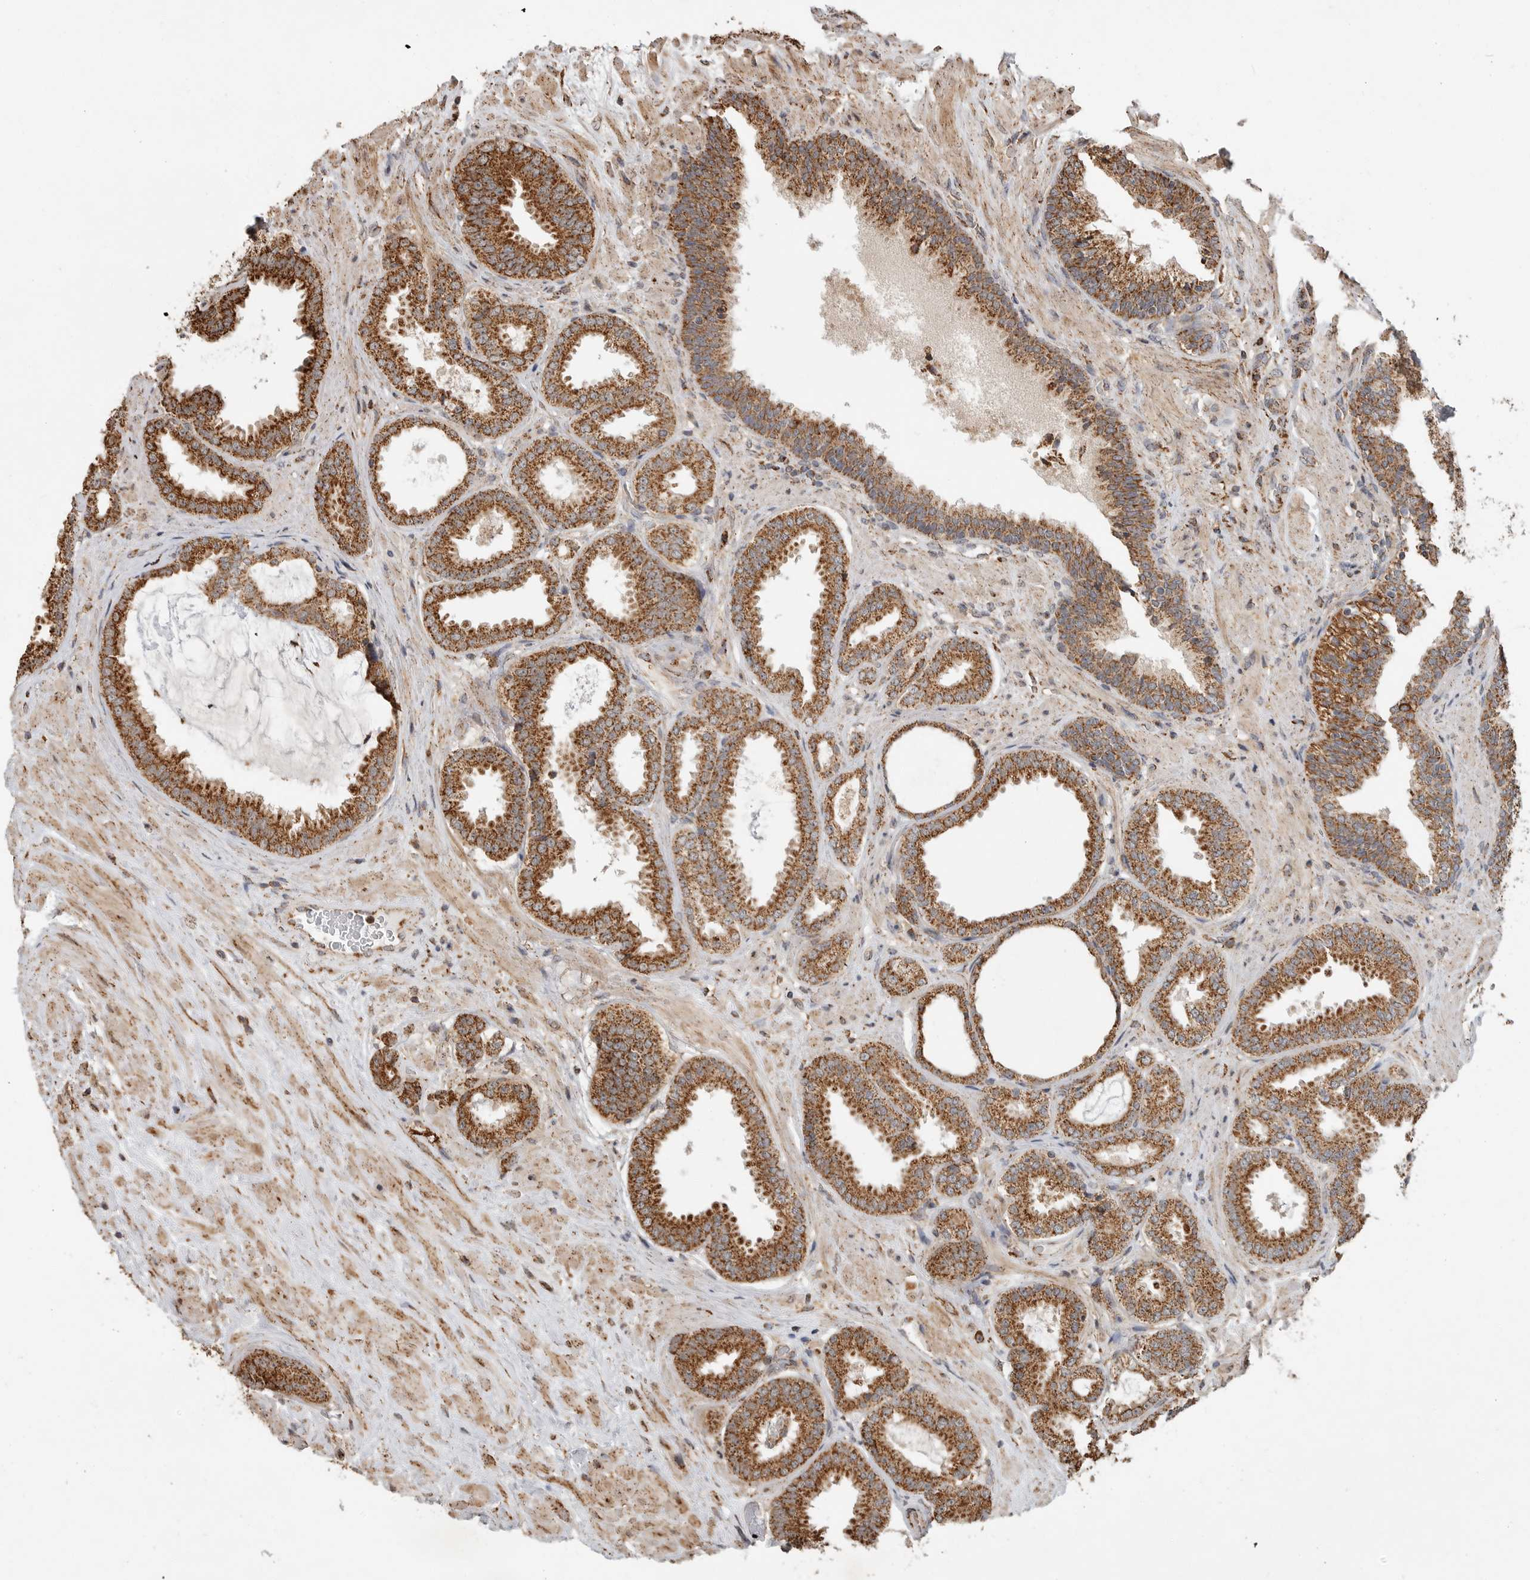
{"staining": {"intensity": "strong", "quantity": ">75%", "location": "cytoplasmic/membranous"}, "tissue": "prostate cancer", "cell_type": "Tumor cells", "image_type": "cancer", "snomed": [{"axis": "morphology", "description": "Adenocarcinoma, Low grade"}, {"axis": "topography", "description": "Prostate"}], "caption": "Strong cytoplasmic/membranous staining for a protein is appreciated in approximately >75% of tumor cells of adenocarcinoma (low-grade) (prostate) using immunohistochemistry (IHC).", "gene": "GCNT2", "patient": {"sex": "male", "age": 71}}